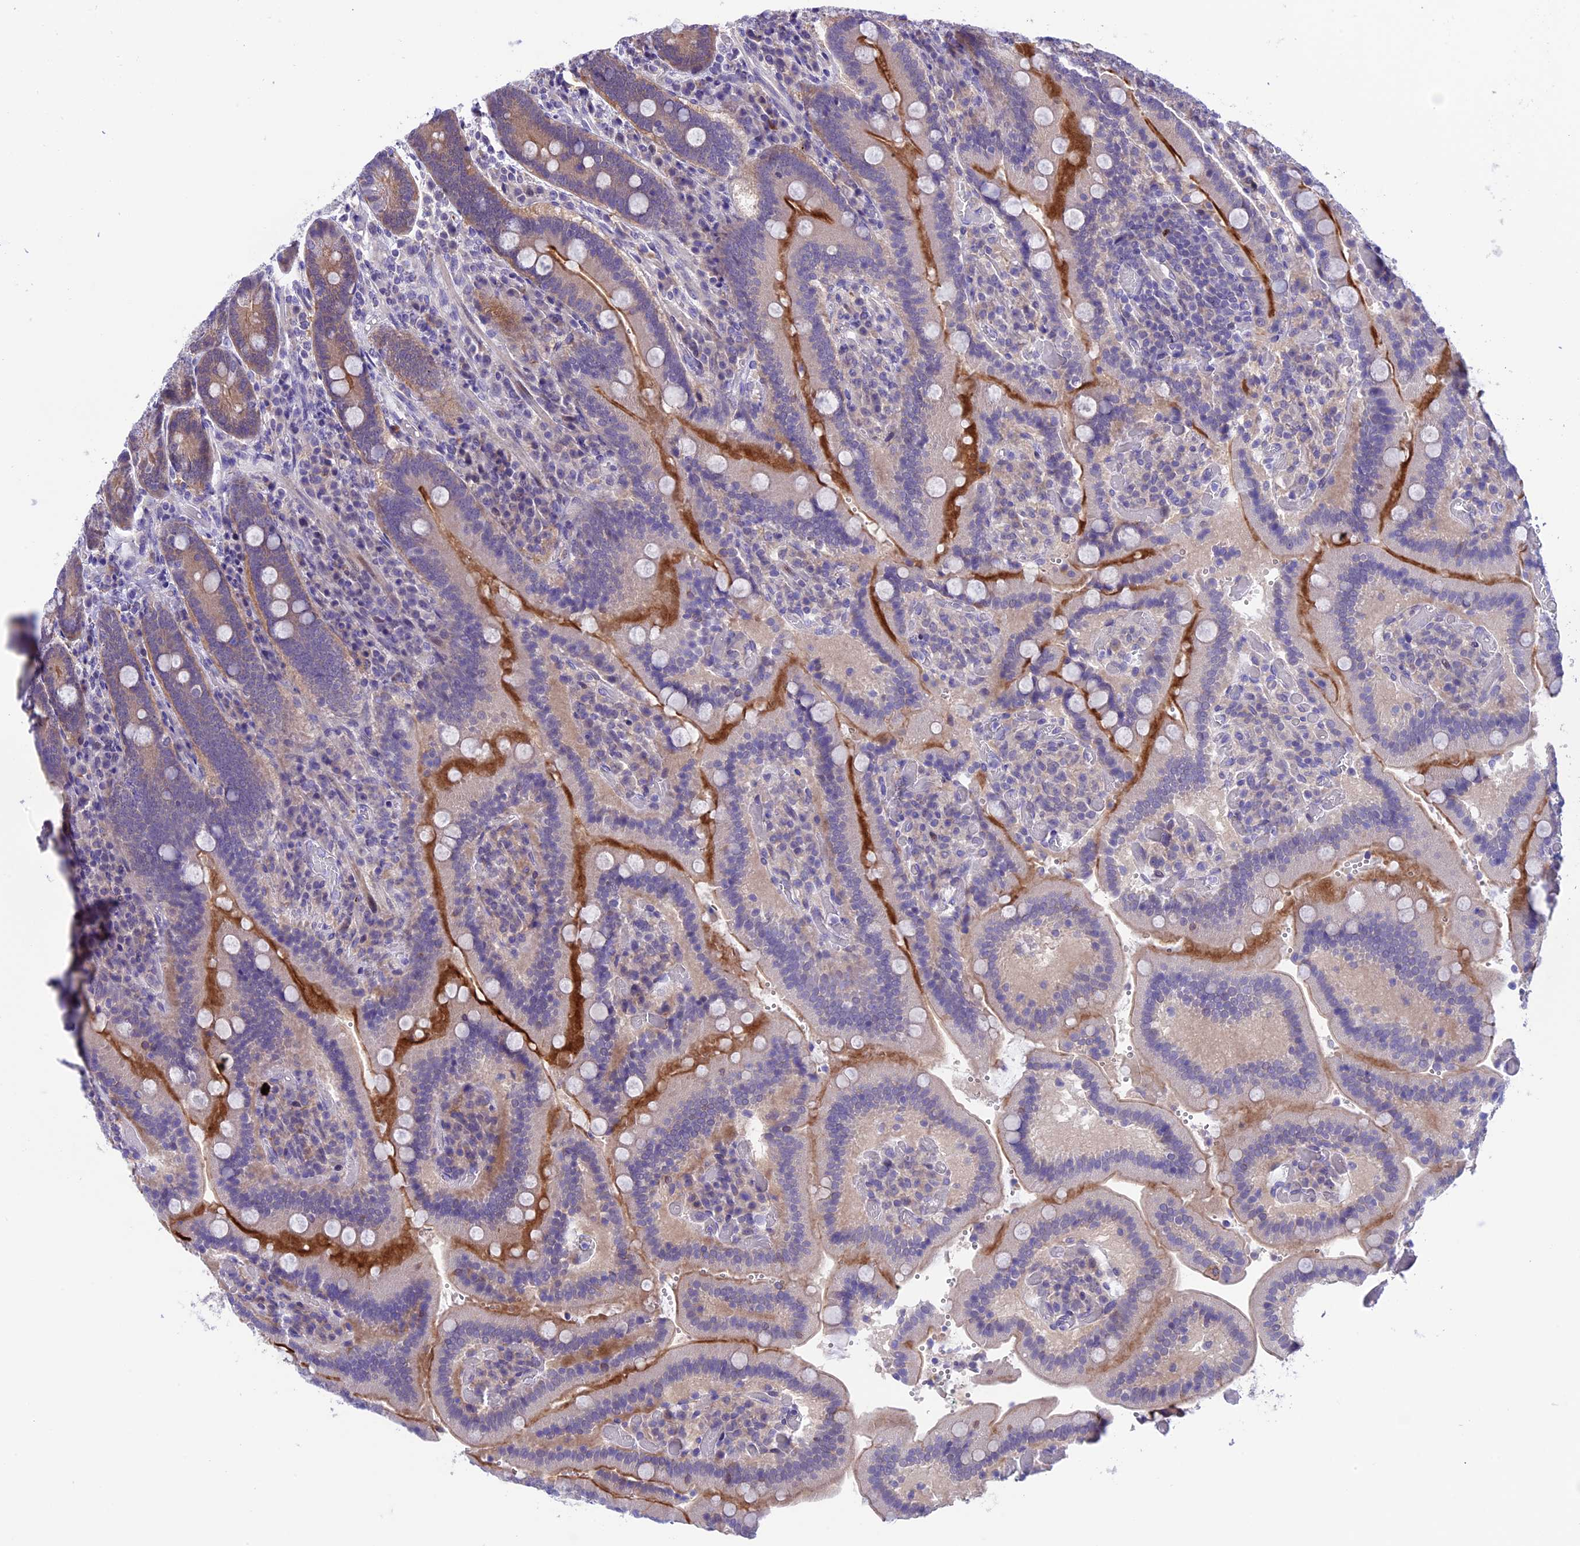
{"staining": {"intensity": "moderate", "quantity": "<25%", "location": "cytoplasmic/membranous"}, "tissue": "duodenum", "cell_type": "Glandular cells", "image_type": "normal", "snomed": [{"axis": "morphology", "description": "Normal tissue, NOS"}, {"axis": "topography", "description": "Duodenum"}], "caption": "The micrograph demonstrates immunohistochemical staining of normal duodenum. There is moderate cytoplasmic/membranous expression is appreciated in approximately <25% of glandular cells.", "gene": "XKR7", "patient": {"sex": "female", "age": 62}}